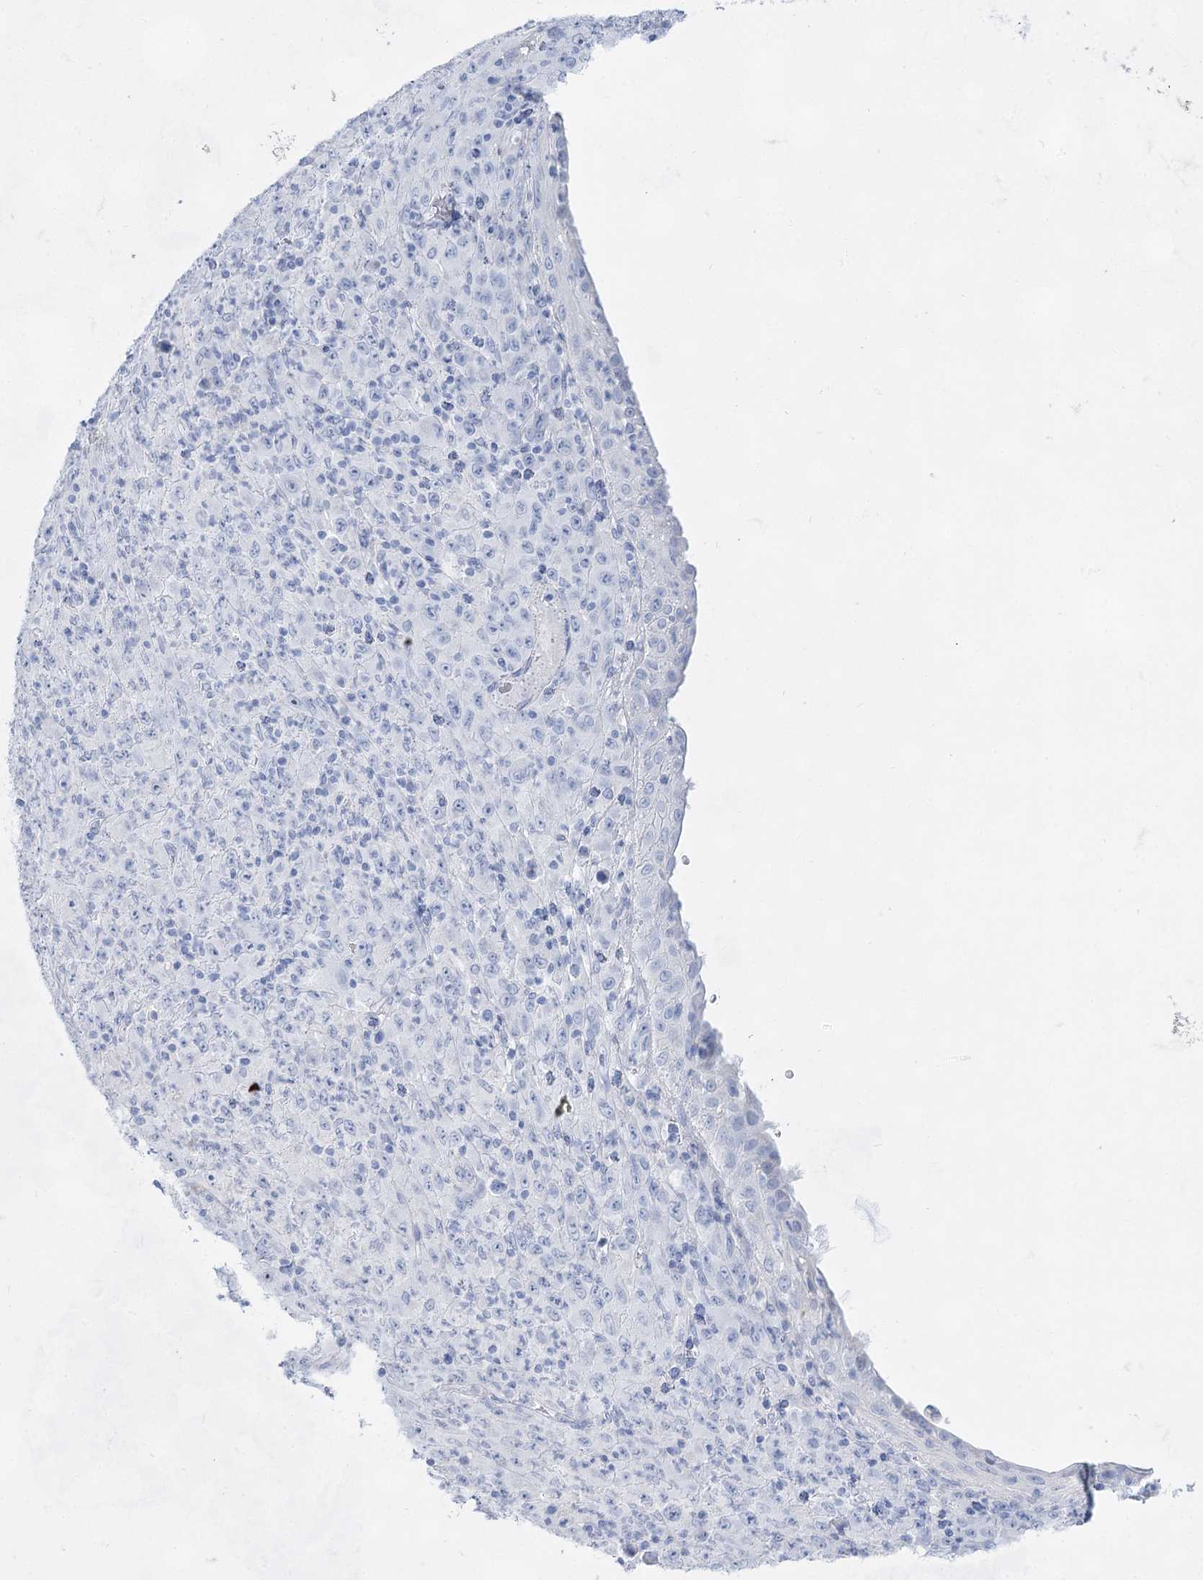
{"staining": {"intensity": "negative", "quantity": "none", "location": "none"}, "tissue": "melanoma", "cell_type": "Tumor cells", "image_type": "cancer", "snomed": [{"axis": "morphology", "description": "Malignant melanoma, Metastatic site"}, {"axis": "topography", "description": "Skin"}], "caption": "This is a image of IHC staining of malignant melanoma (metastatic site), which shows no staining in tumor cells. The staining is performed using DAB (3,3'-diaminobenzidine) brown chromogen with nuclei counter-stained in using hematoxylin.", "gene": "ACRV1", "patient": {"sex": "female", "age": 56}}